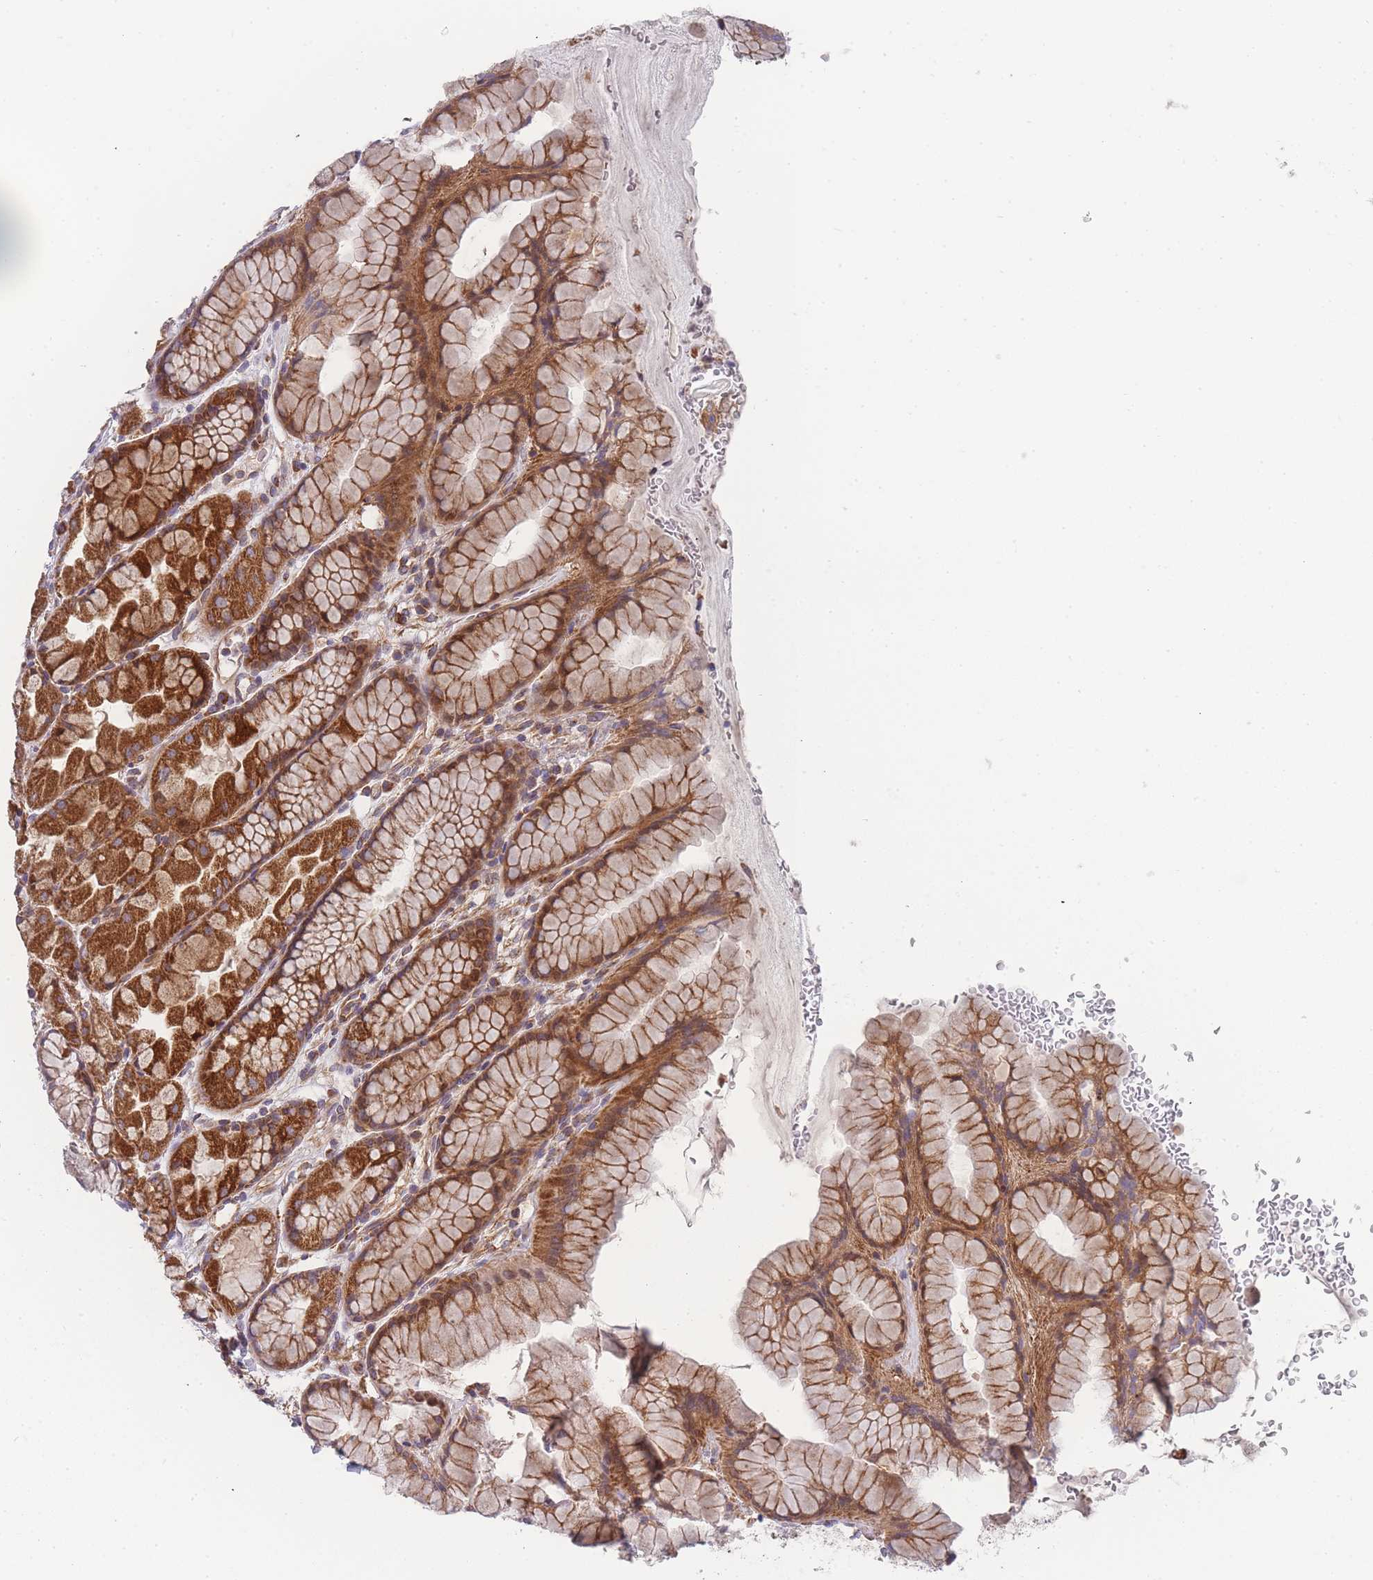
{"staining": {"intensity": "strong", "quantity": ">75%", "location": "cytoplasmic/membranous"}, "tissue": "stomach", "cell_type": "Glandular cells", "image_type": "normal", "snomed": [{"axis": "morphology", "description": "Normal tissue, NOS"}, {"axis": "topography", "description": "Stomach"}], "caption": "An immunohistochemistry (IHC) image of normal tissue is shown. Protein staining in brown labels strong cytoplasmic/membranous positivity in stomach within glandular cells.", "gene": "MTRES1", "patient": {"sex": "male", "age": 57}}